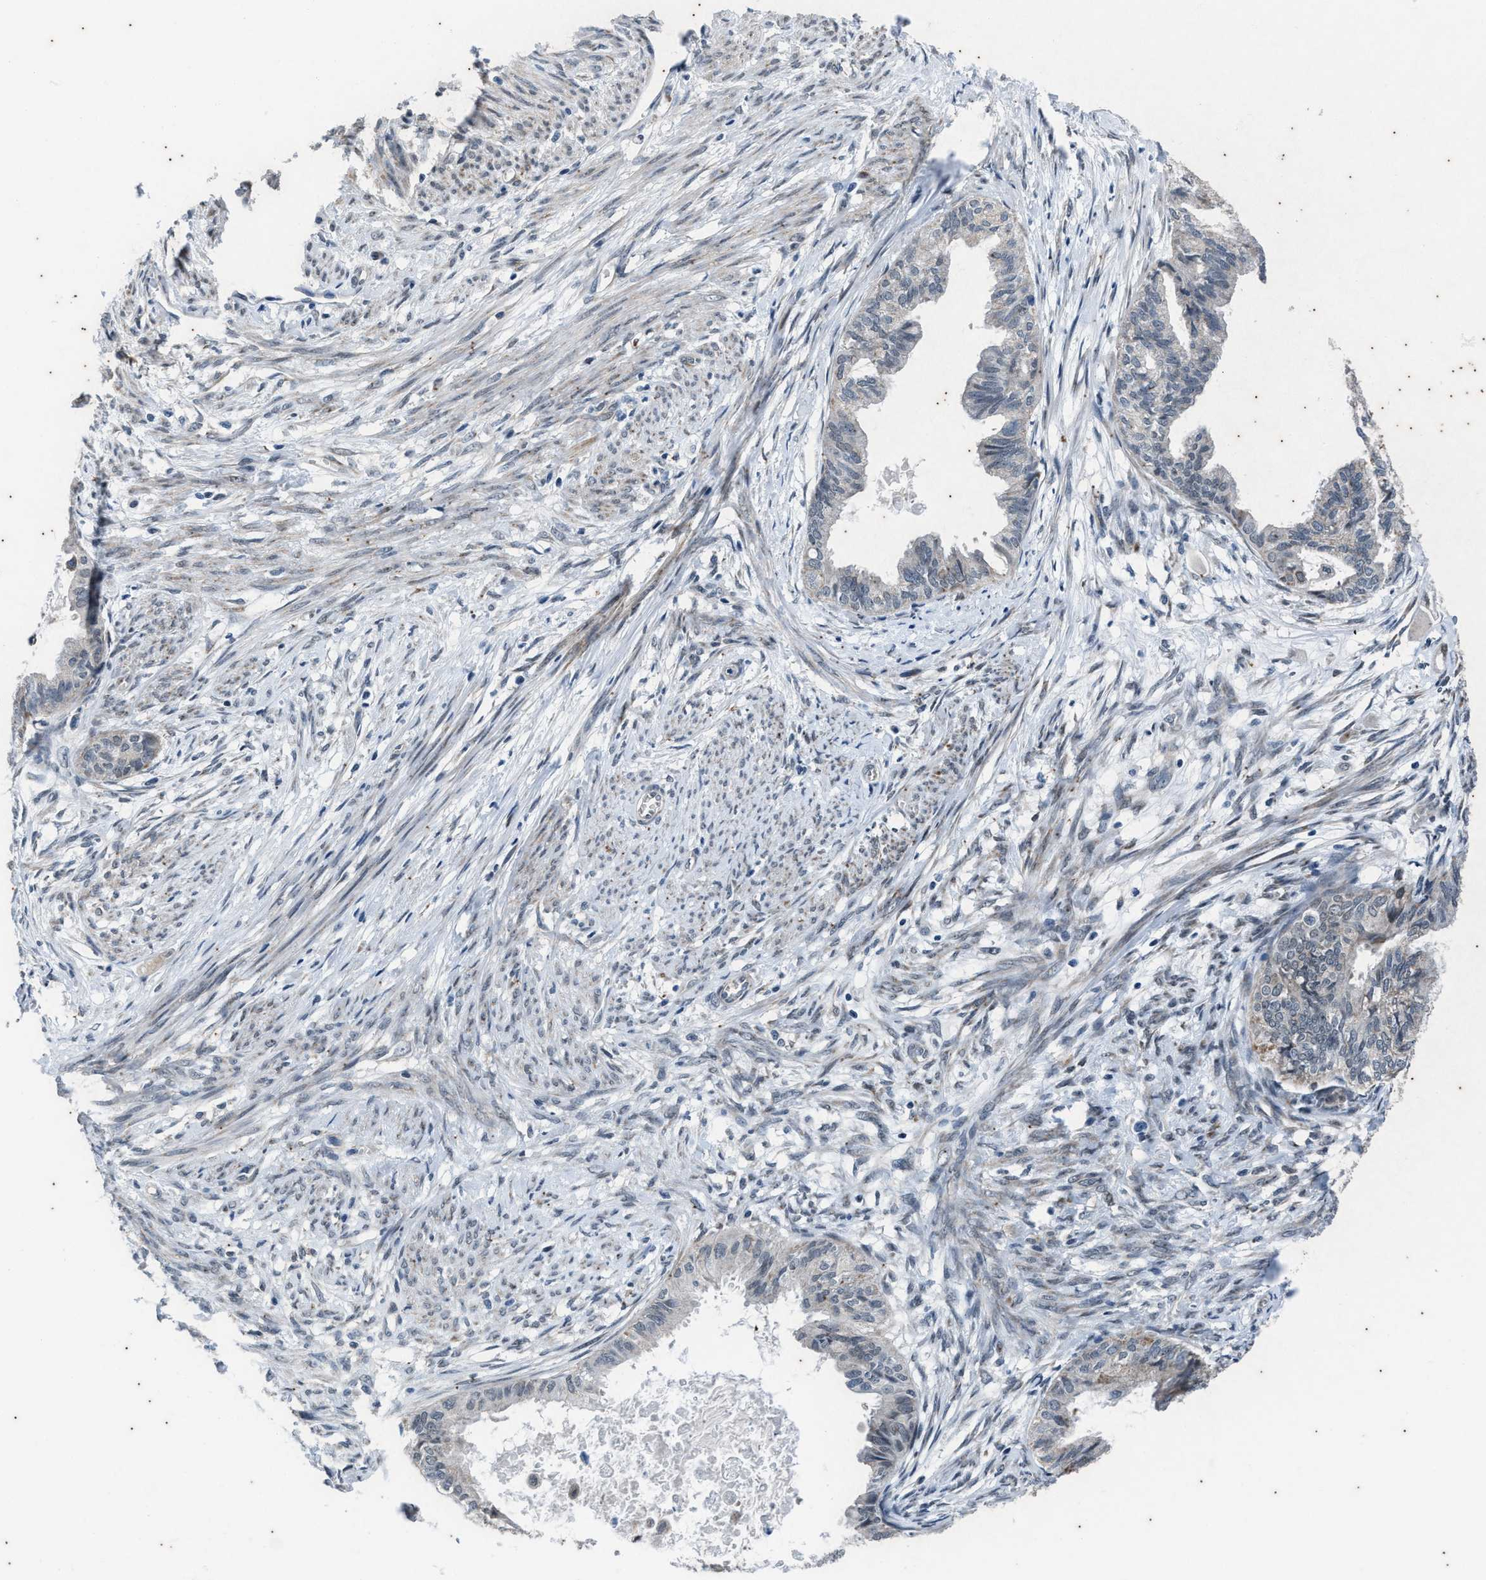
{"staining": {"intensity": "weak", "quantity": "<25%", "location": "cytoplasmic/membranous"}, "tissue": "cervical cancer", "cell_type": "Tumor cells", "image_type": "cancer", "snomed": [{"axis": "morphology", "description": "Normal tissue, NOS"}, {"axis": "morphology", "description": "Adenocarcinoma, NOS"}, {"axis": "topography", "description": "Cervix"}, {"axis": "topography", "description": "Endometrium"}], "caption": "There is no significant positivity in tumor cells of adenocarcinoma (cervical).", "gene": "KIF24", "patient": {"sex": "female", "age": 86}}